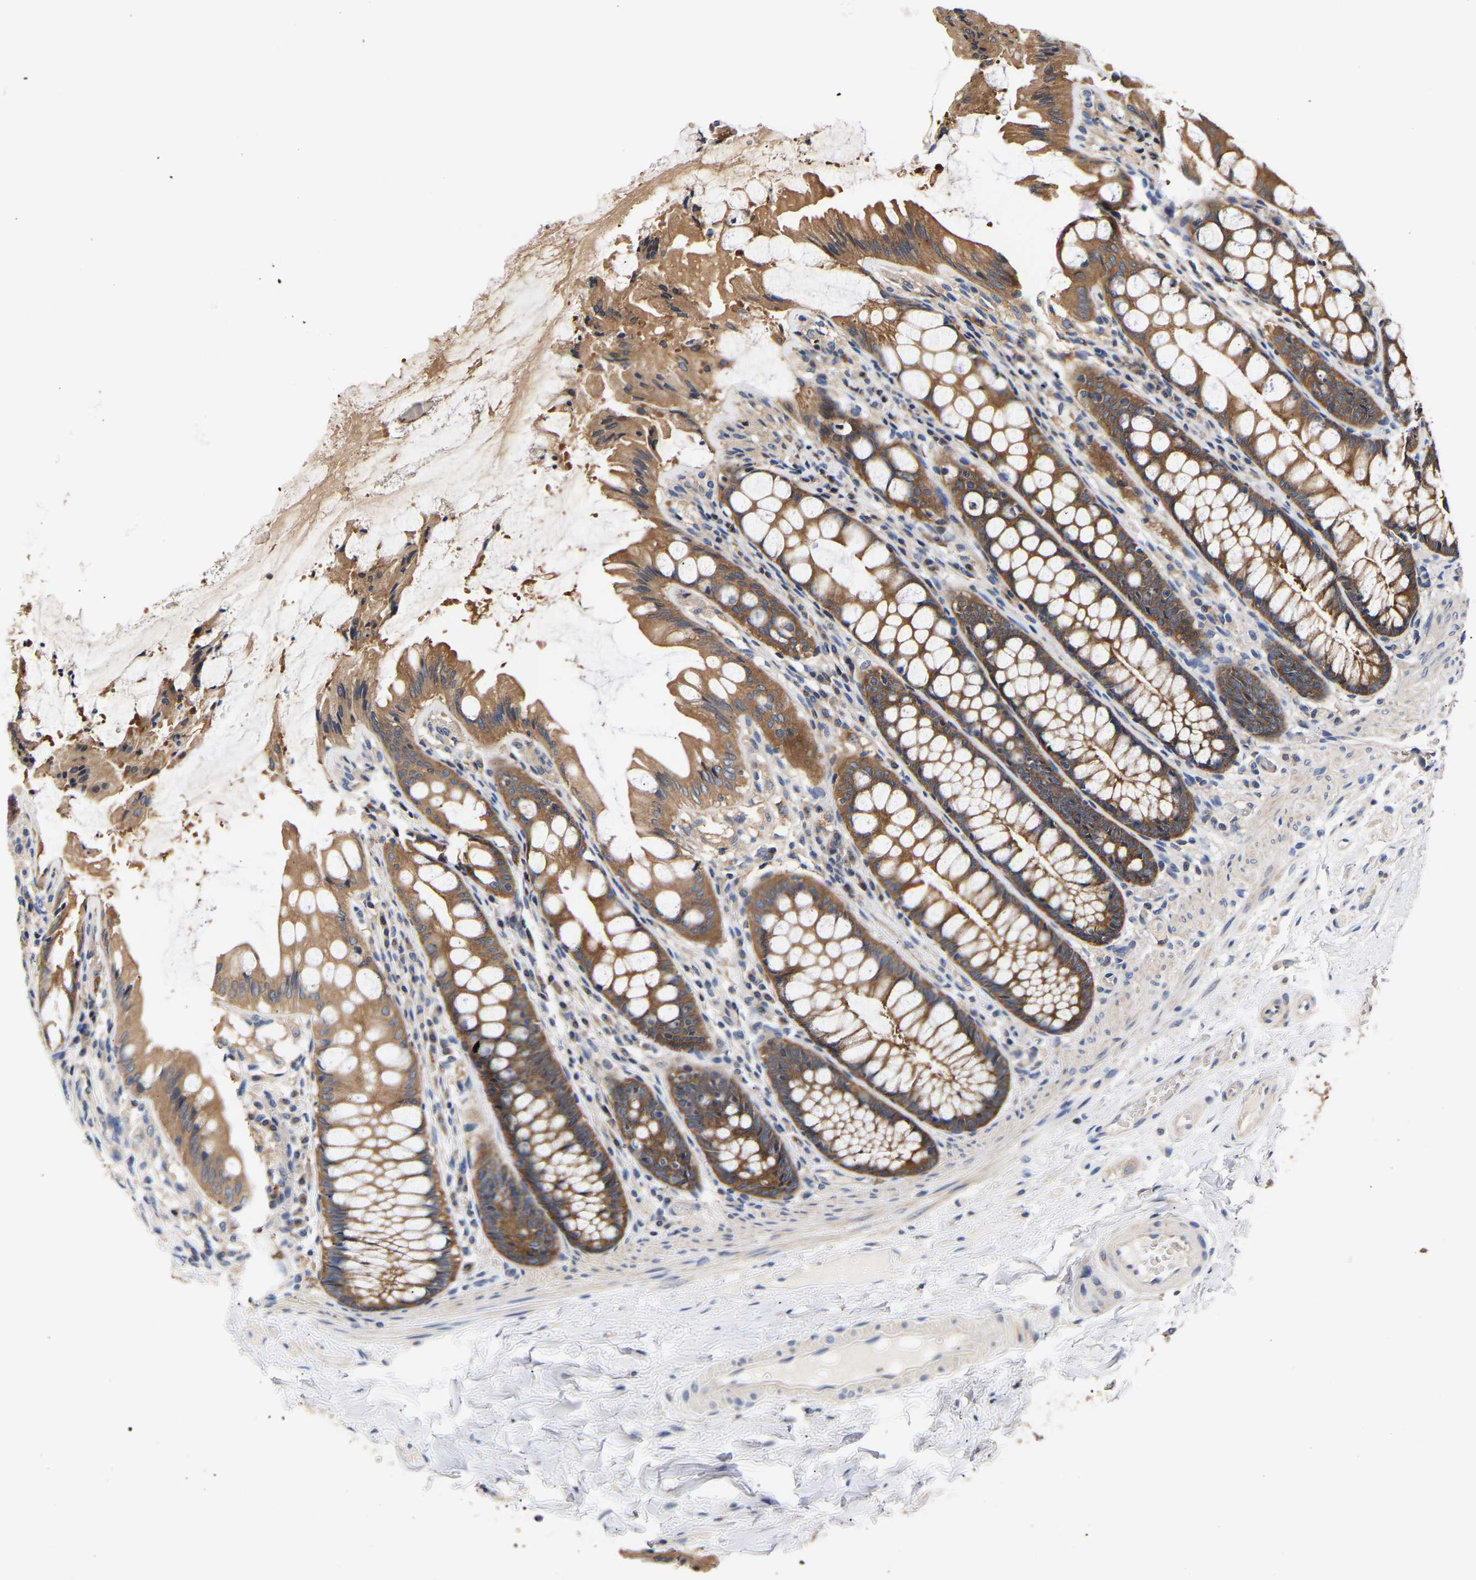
{"staining": {"intensity": "weak", "quantity": ">75%", "location": "cytoplasmic/membranous"}, "tissue": "colon", "cell_type": "Endothelial cells", "image_type": "normal", "snomed": [{"axis": "morphology", "description": "Normal tissue, NOS"}, {"axis": "topography", "description": "Colon"}], "caption": "Colon was stained to show a protein in brown. There is low levels of weak cytoplasmic/membranous positivity in about >75% of endothelial cells. (brown staining indicates protein expression, while blue staining denotes nuclei).", "gene": "LRBA", "patient": {"sex": "male", "age": 47}}